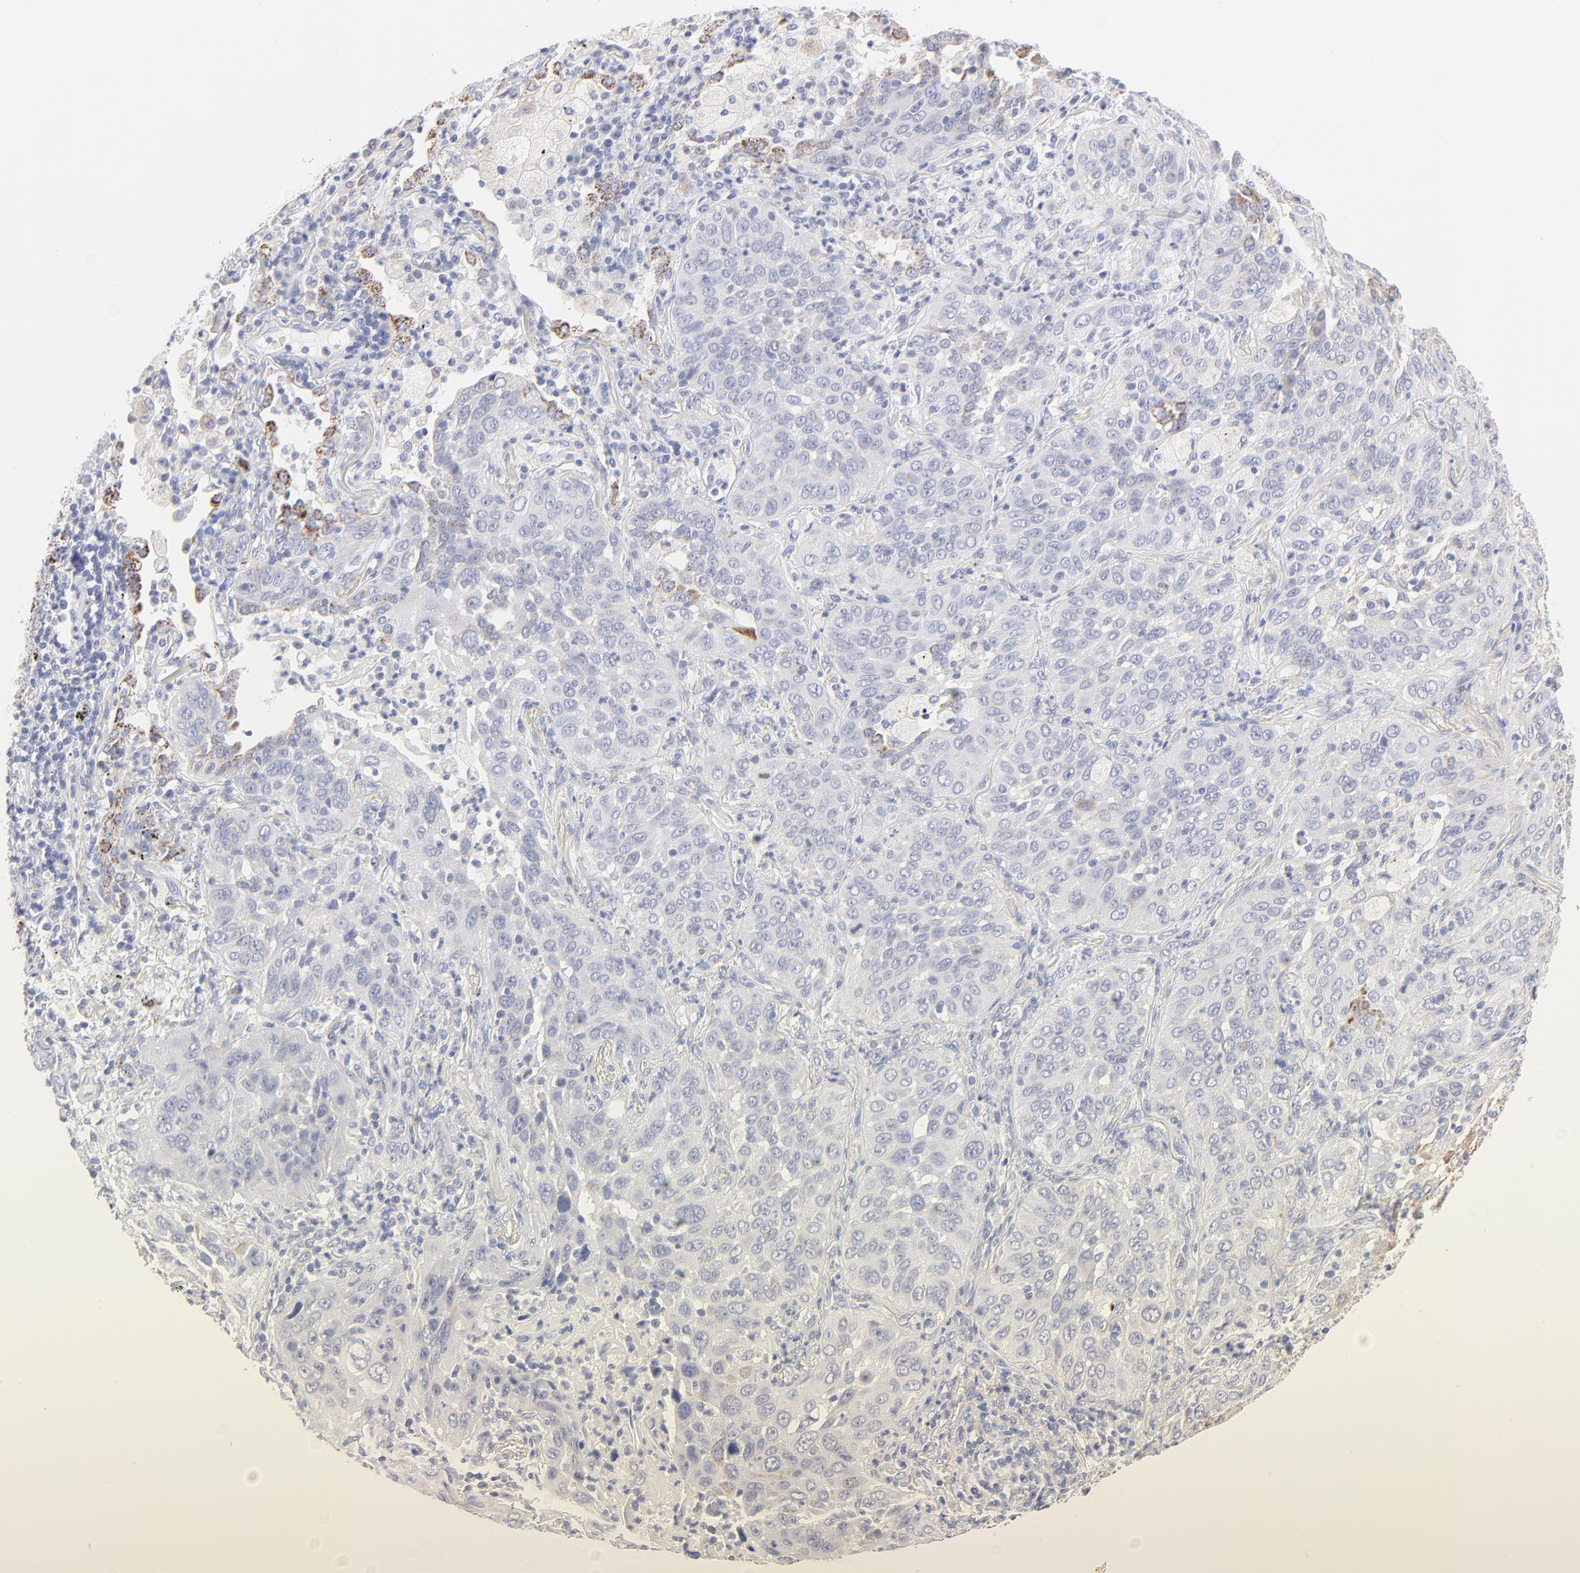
{"staining": {"intensity": "negative", "quantity": "none", "location": "none"}, "tissue": "lung cancer", "cell_type": "Tumor cells", "image_type": "cancer", "snomed": [{"axis": "morphology", "description": "Squamous cell carcinoma, NOS"}, {"axis": "topography", "description": "Lung"}], "caption": "Lung squamous cell carcinoma was stained to show a protein in brown. There is no significant positivity in tumor cells.", "gene": "TST", "patient": {"sex": "female", "age": 67}}